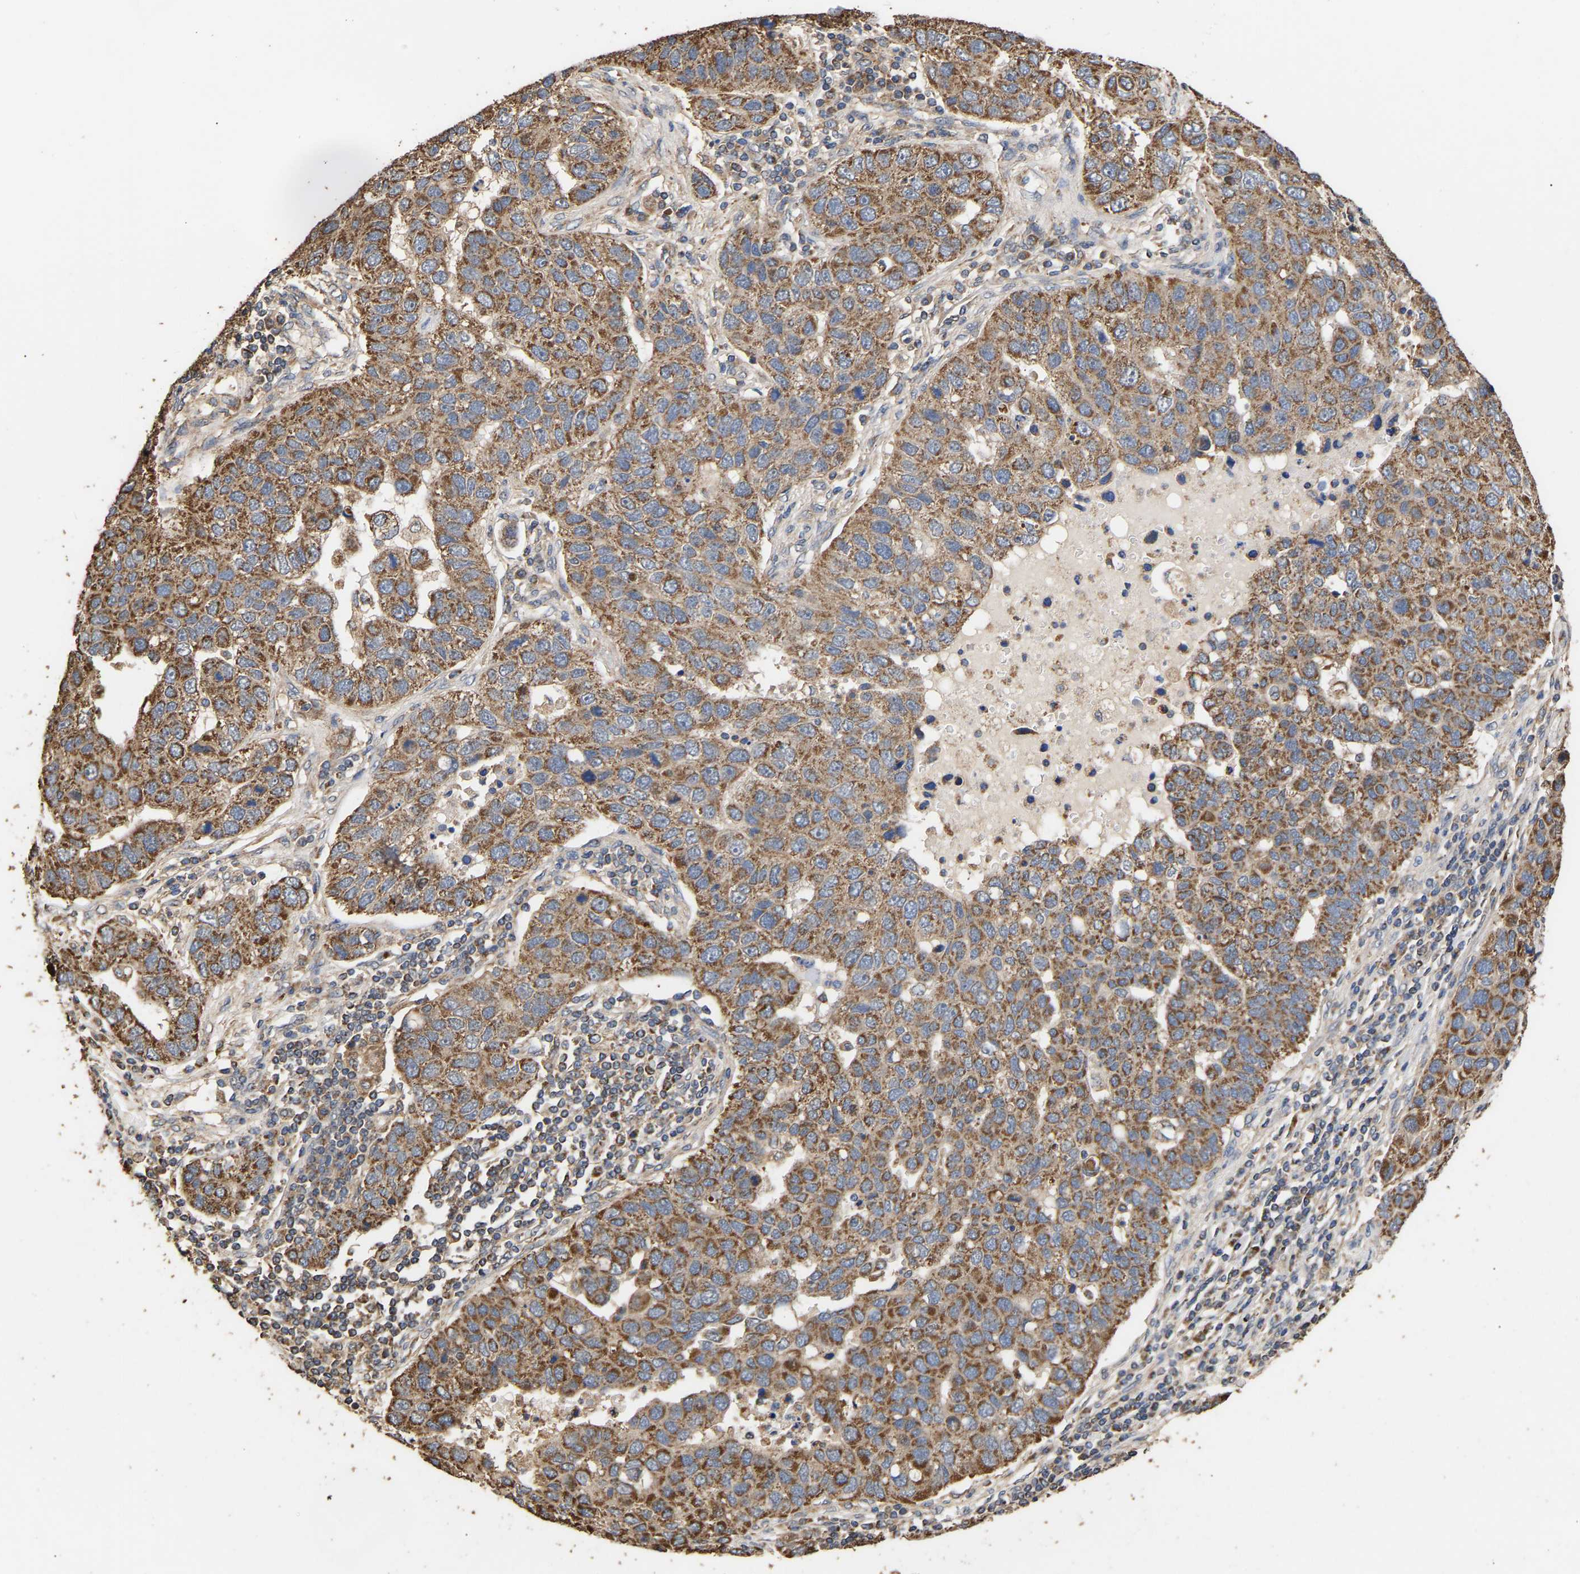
{"staining": {"intensity": "strong", "quantity": ">75%", "location": "cytoplasmic/membranous"}, "tissue": "pancreatic cancer", "cell_type": "Tumor cells", "image_type": "cancer", "snomed": [{"axis": "morphology", "description": "Adenocarcinoma, NOS"}, {"axis": "topography", "description": "Pancreas"}], "caption": "Protein staining displays strong cytoplasmic/membranous positivity in approximately >75% of tumor cells in adenocarcinoma (pancreatic).", "gene": "ZNF26", "patient": {"sex": "female", "age": 61}}